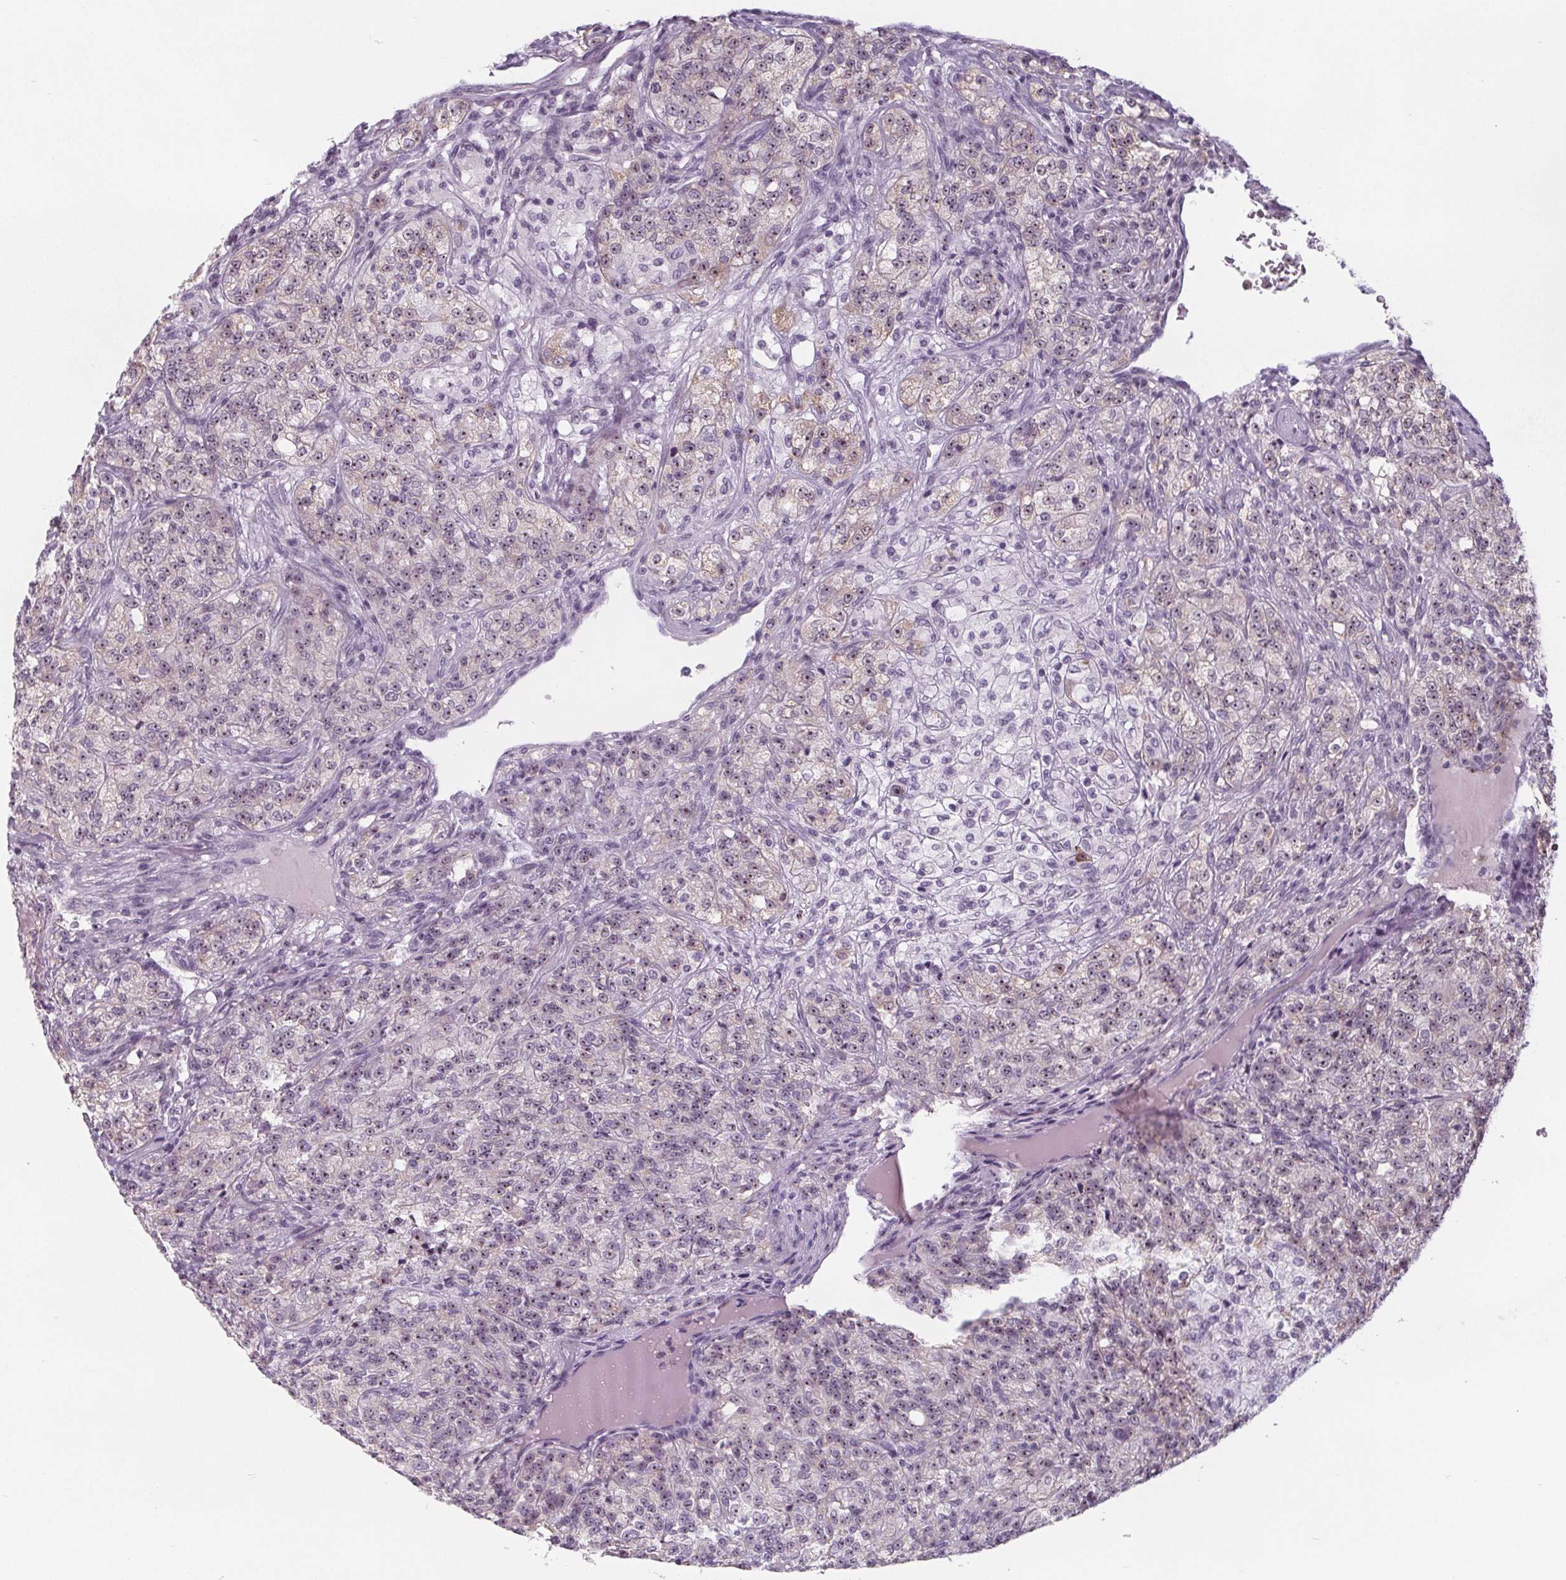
{"staining": {"intensity": "moderate", "quantity": "25%-75%", "location": "nuclear"}, "tissue": "renal cancer", "cell_type": "Tumor cells", "image_type": "cancer", "snomed": [{"axis": "morphology", "description": "Adenocarcinoma, NOS"}, {"axis": "topography", "description": "Kidney"}], "caption": "Brown immunohistochemical staining in human renal cancer (adenocarcinoma) demonstrates moderate nuclear staining in approximately 25%-75% of tumor cells.", "gene": "NOLC1", "patient": {"sex": "female", "age": 63}}